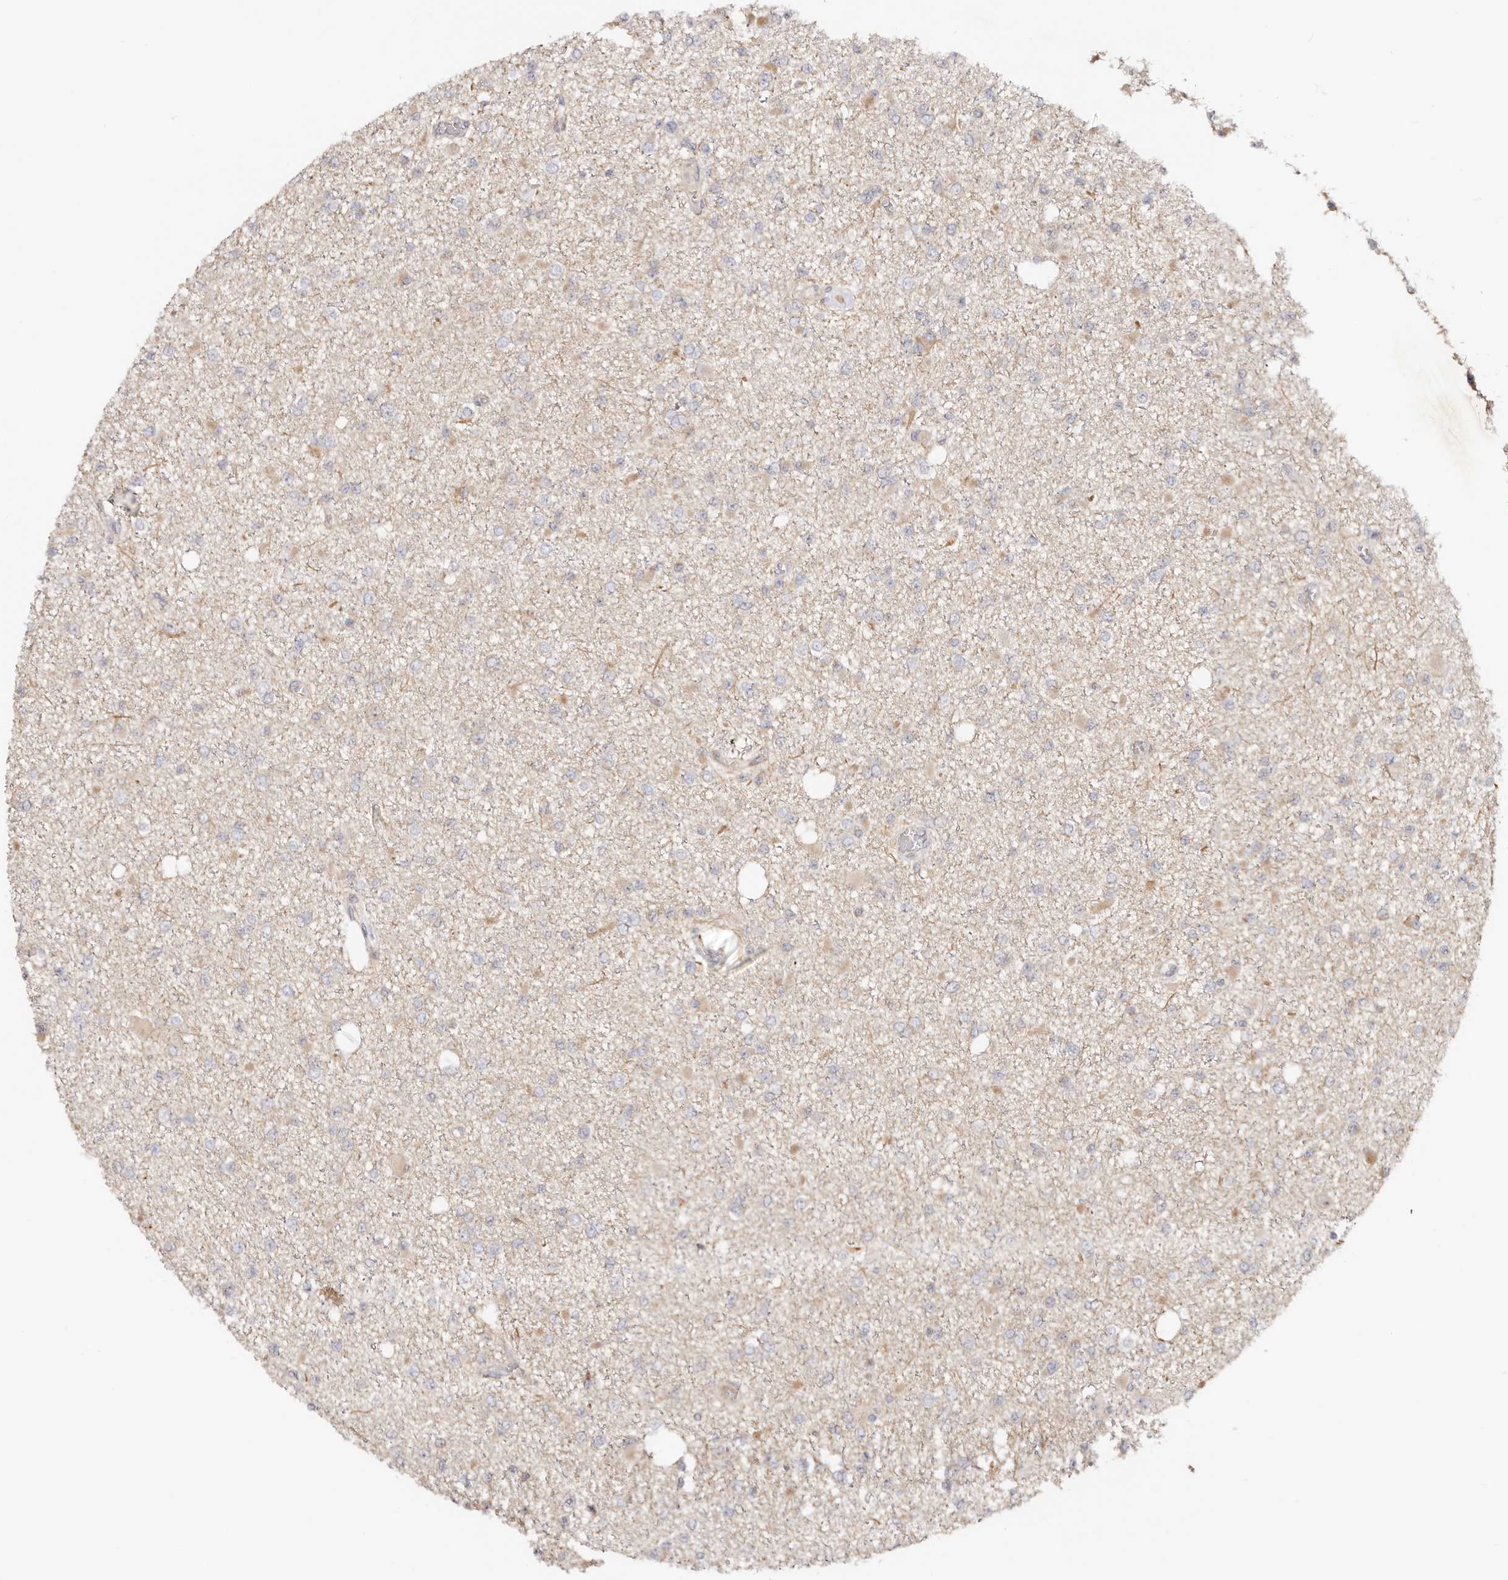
{"staining": {"intensity": "negative", "quantity": "none", "location": "none"}, "tissue": "glioma", "cell_type": "Tumor cells", "image_type": "cancer", "snomed": [{"axis": "morphology", "description": "Glioma, malignant, Low grade"}, {"axis": "topography", "description": "Brain"}], "caption": "Glioma was stained to show a protein in brown. There is no significant staining in tumor cells.", "gene": "ODF2L", "patient": {"sex": "female", "age": 22}}